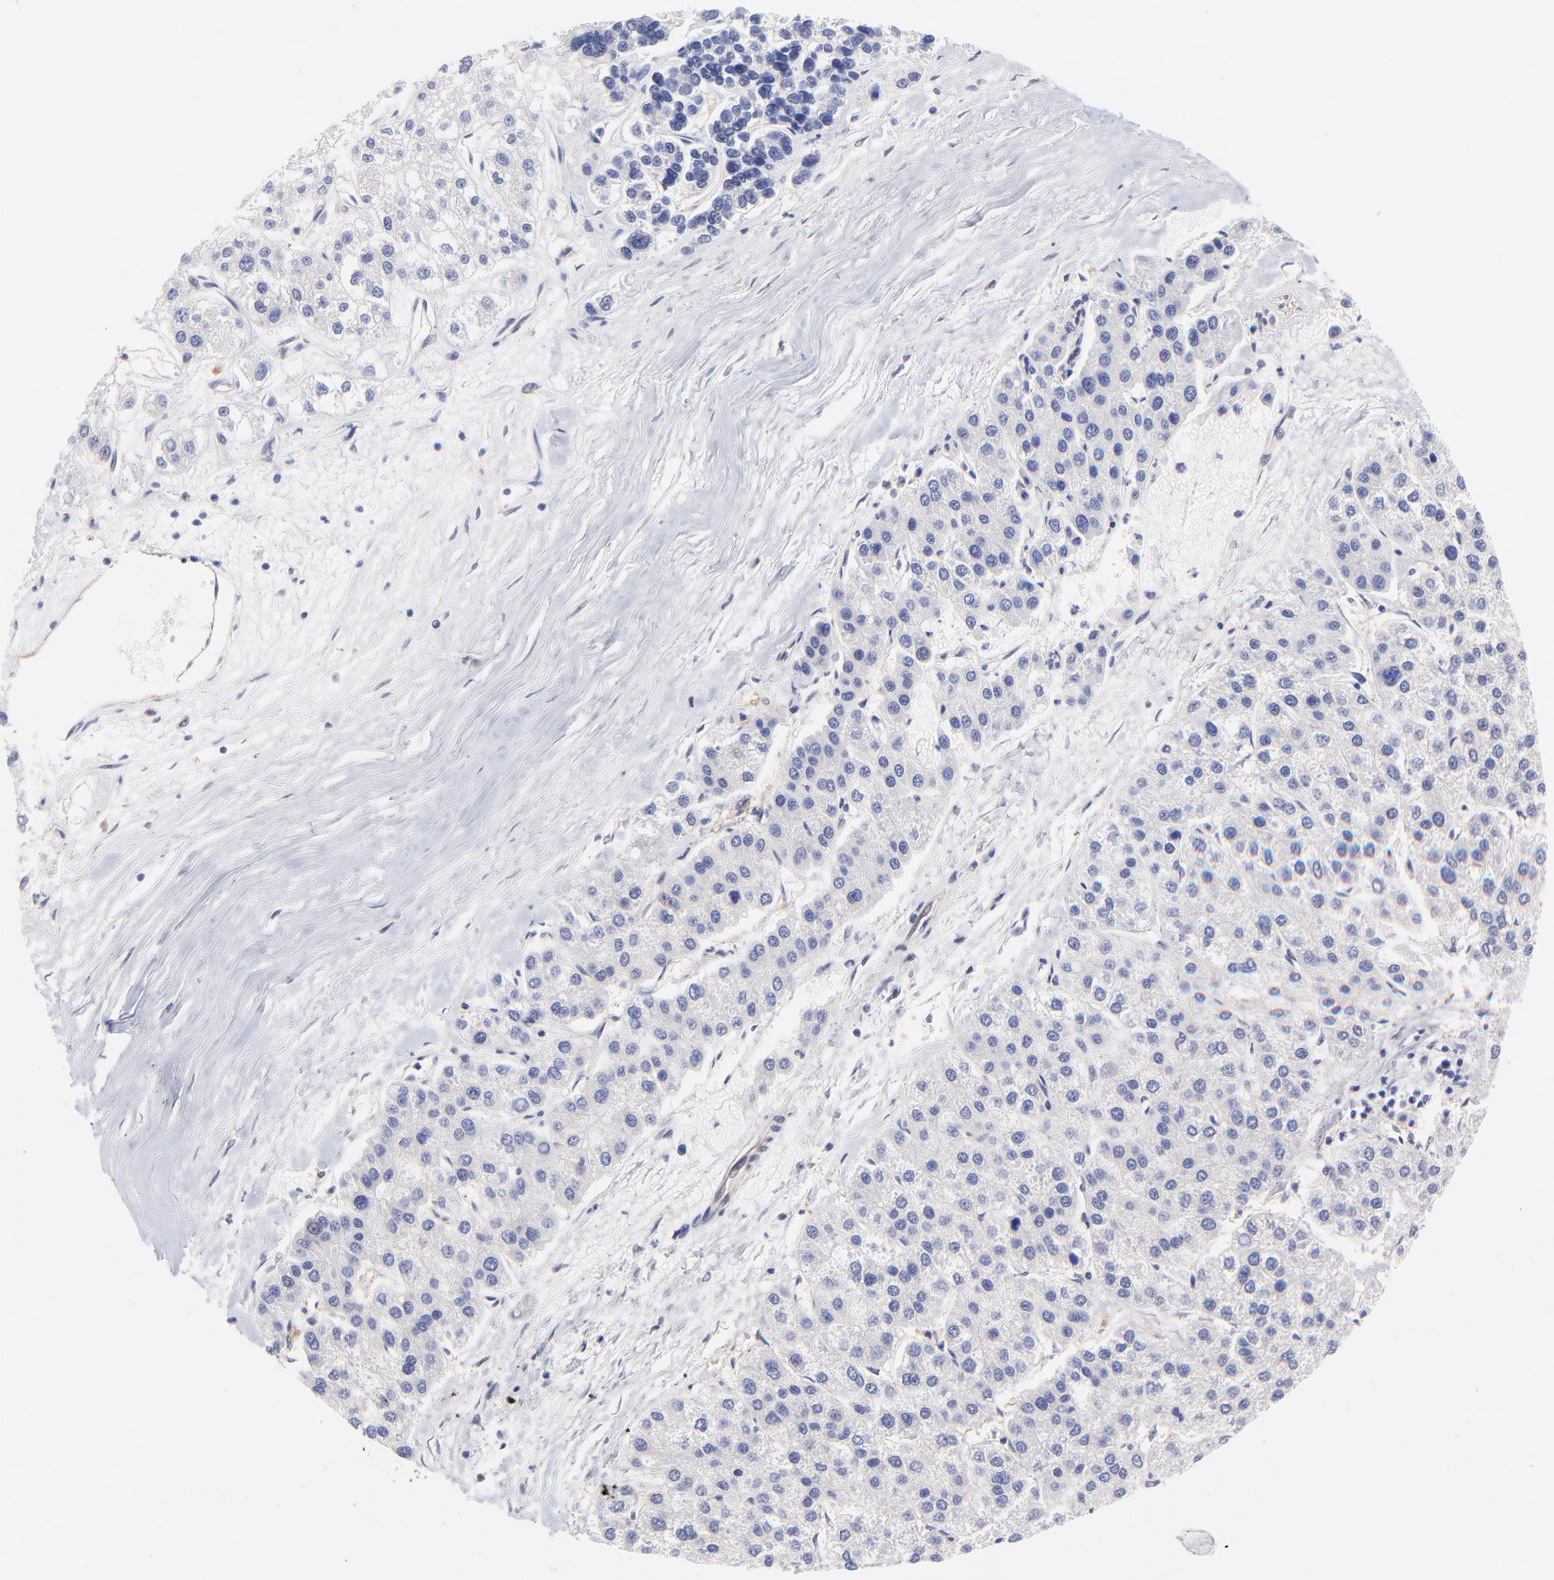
{"staining": {"intensity": "negative", "quantity": "none", "location": "none"}, "tissue": "liver cancer", "cell_type": "Tumor cells", "image_type": "cancer", "snomed": [{"axis": "morphology", "description": "Carcinoma, Hepatocellular, NOS"}, {"axis": "topography", "description": "Liver"}], "caption": "IHC photomicrograph of hepatocellular carcinoma (liver) stained for a protein (brown), which shows no staining in tumor cells. The staining was performed using DAB (3,3'-diaminobenzidine) to visualize the protein expression in brown, while the nuclei were stained in blue with hematoxylin (Magnification: 20x).", "gene": "ZNF747", "patient": {"sex": "female", "age": 85}}